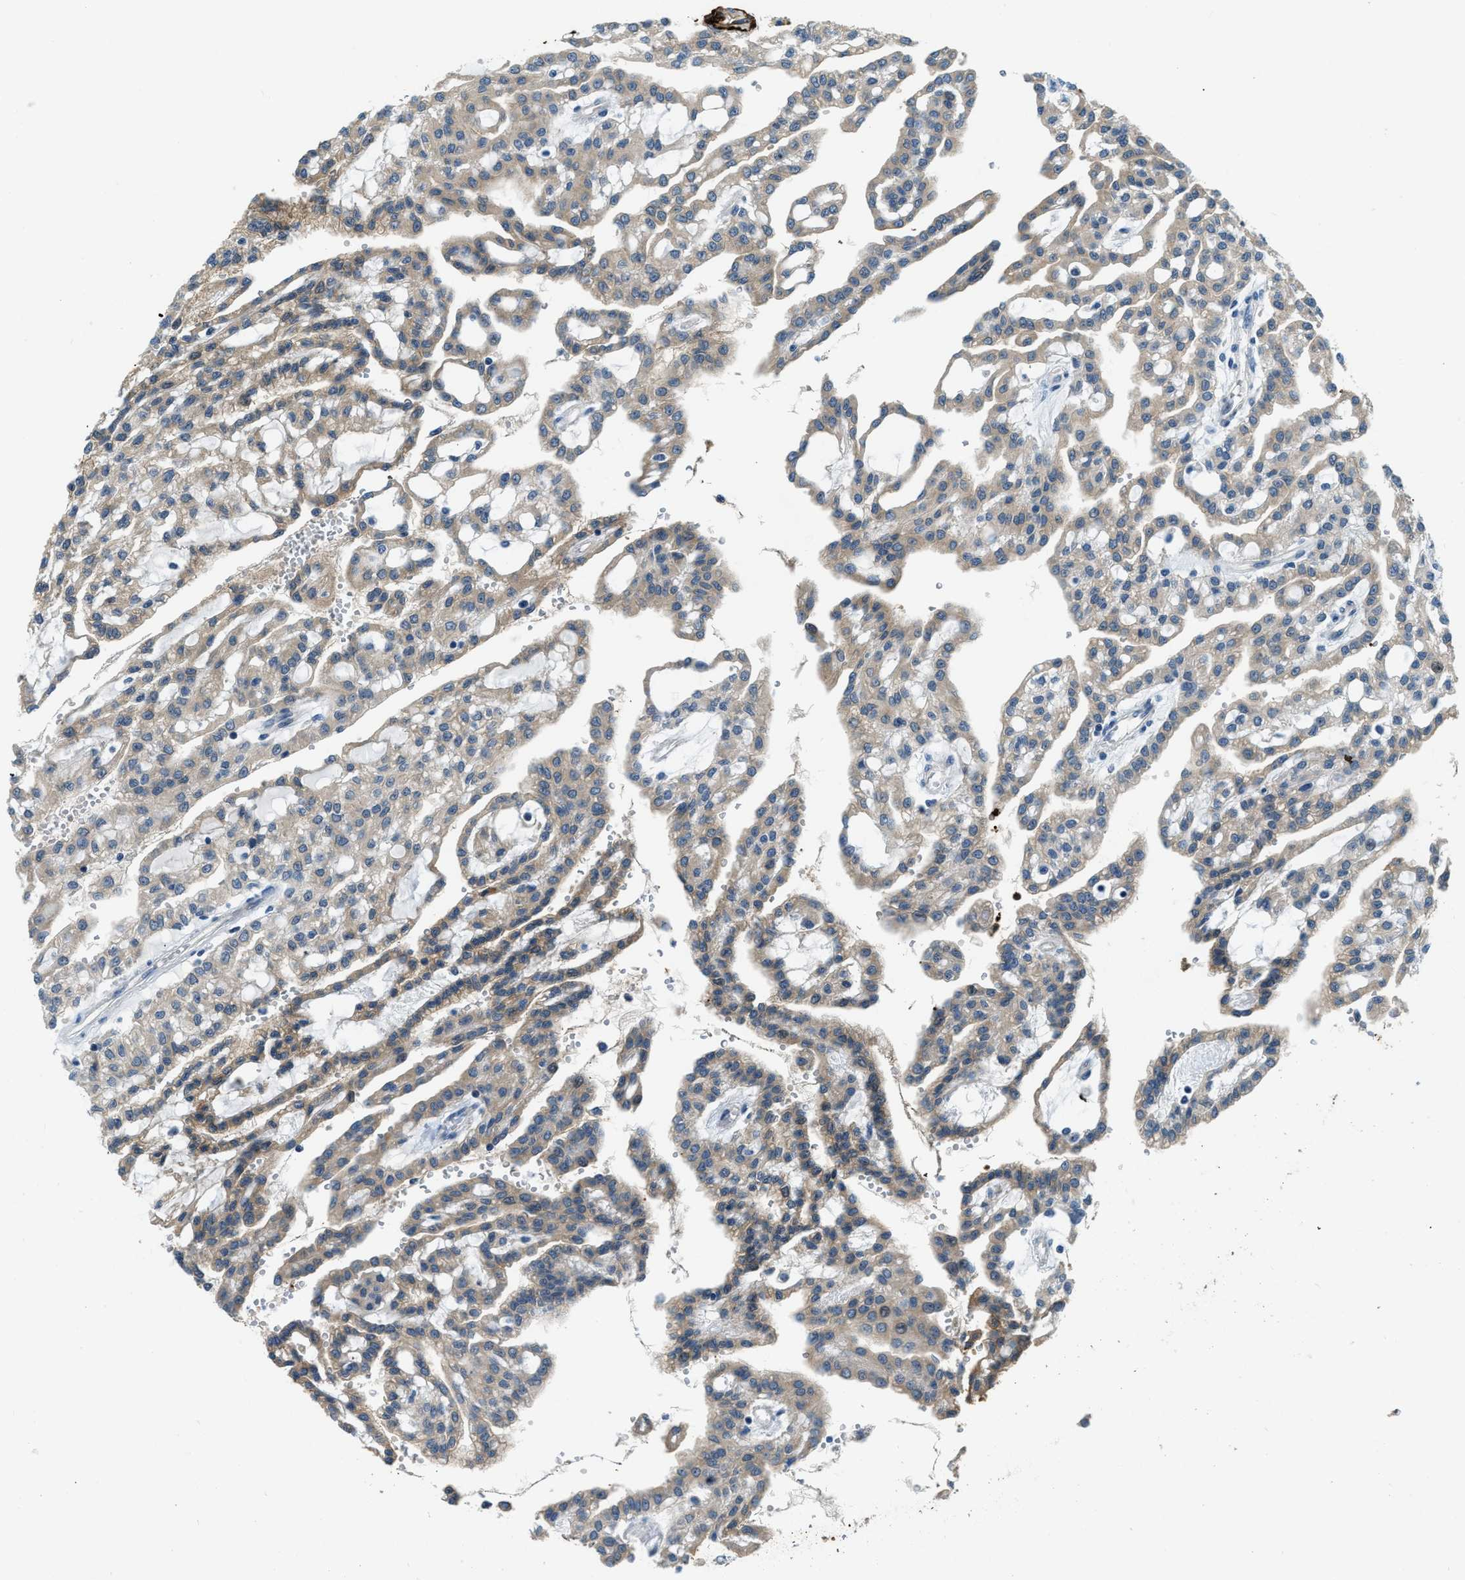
{"staining": {"intensity": "weak", "quantity": "25%-75%", "location": "cytoplasmic/membranous"}, "tissue": "renal cancer", "cell_type": "Tumor cells", "image_type": "cancer", "snomed": [{"axis": "morphology", "description": "Adenocarcinoma, NOS"}, {"axis": "topography", "description": "Kidney"}], "caption": "This photomicrograph displays renal cancer stained with immunohistochemistry to label a protein in brown. The cytoplasmic/membranous of tumor cells show weak positivity for the protein. Nuclei are counter-stained blue.", "gene": "PFKP", "patient": {"sex": "male", "age": 63}}